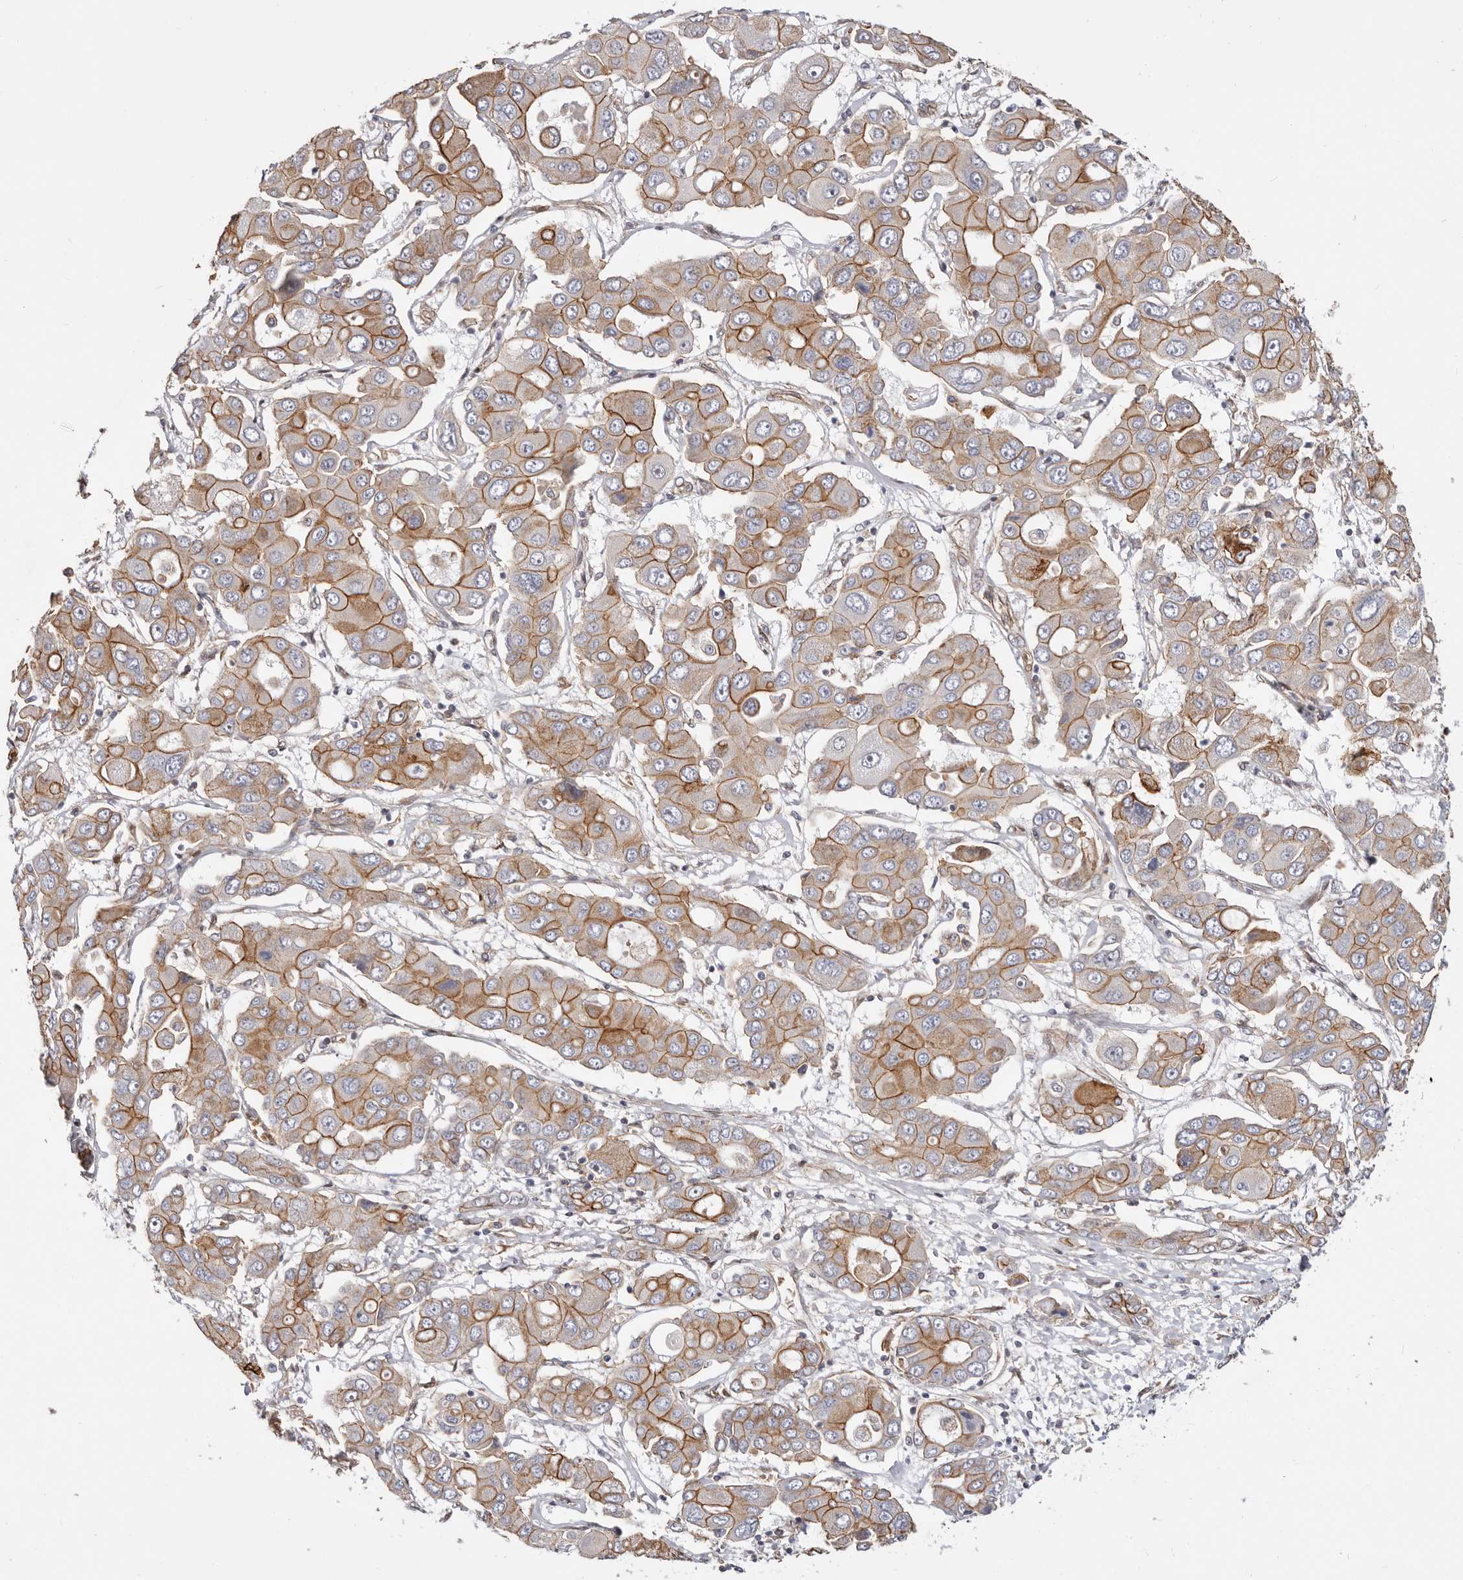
{"staining": {"intensity": "weak", "quantity": ">75%", "location": "cytoplasmic/membranous"}, "tissue": "liver cancer", "cell_type": "Tumor cells", "image_type": "cancer", "snomed": [{"axis": "morphology", "description": "Cholangiocarcinoma"}, {"axis": "topography", "description": "Liver"}], "caption": "Immunohistochemistry staining of liver cancer (cholangiocarcinoma), which shows low levels of weak cytoplasmic/membranous staining in approximately >75% of tumor cells indicating weak cytoplasmic/membranous protein expression. The staining was performed using DAB (3,3'-diaminobenzidine) (brown) for protein detection and nuclei were counterstained in hematoxylin (blue).", "gene": "EPHX3", "patient": {"sex": "male", "age": 67}}